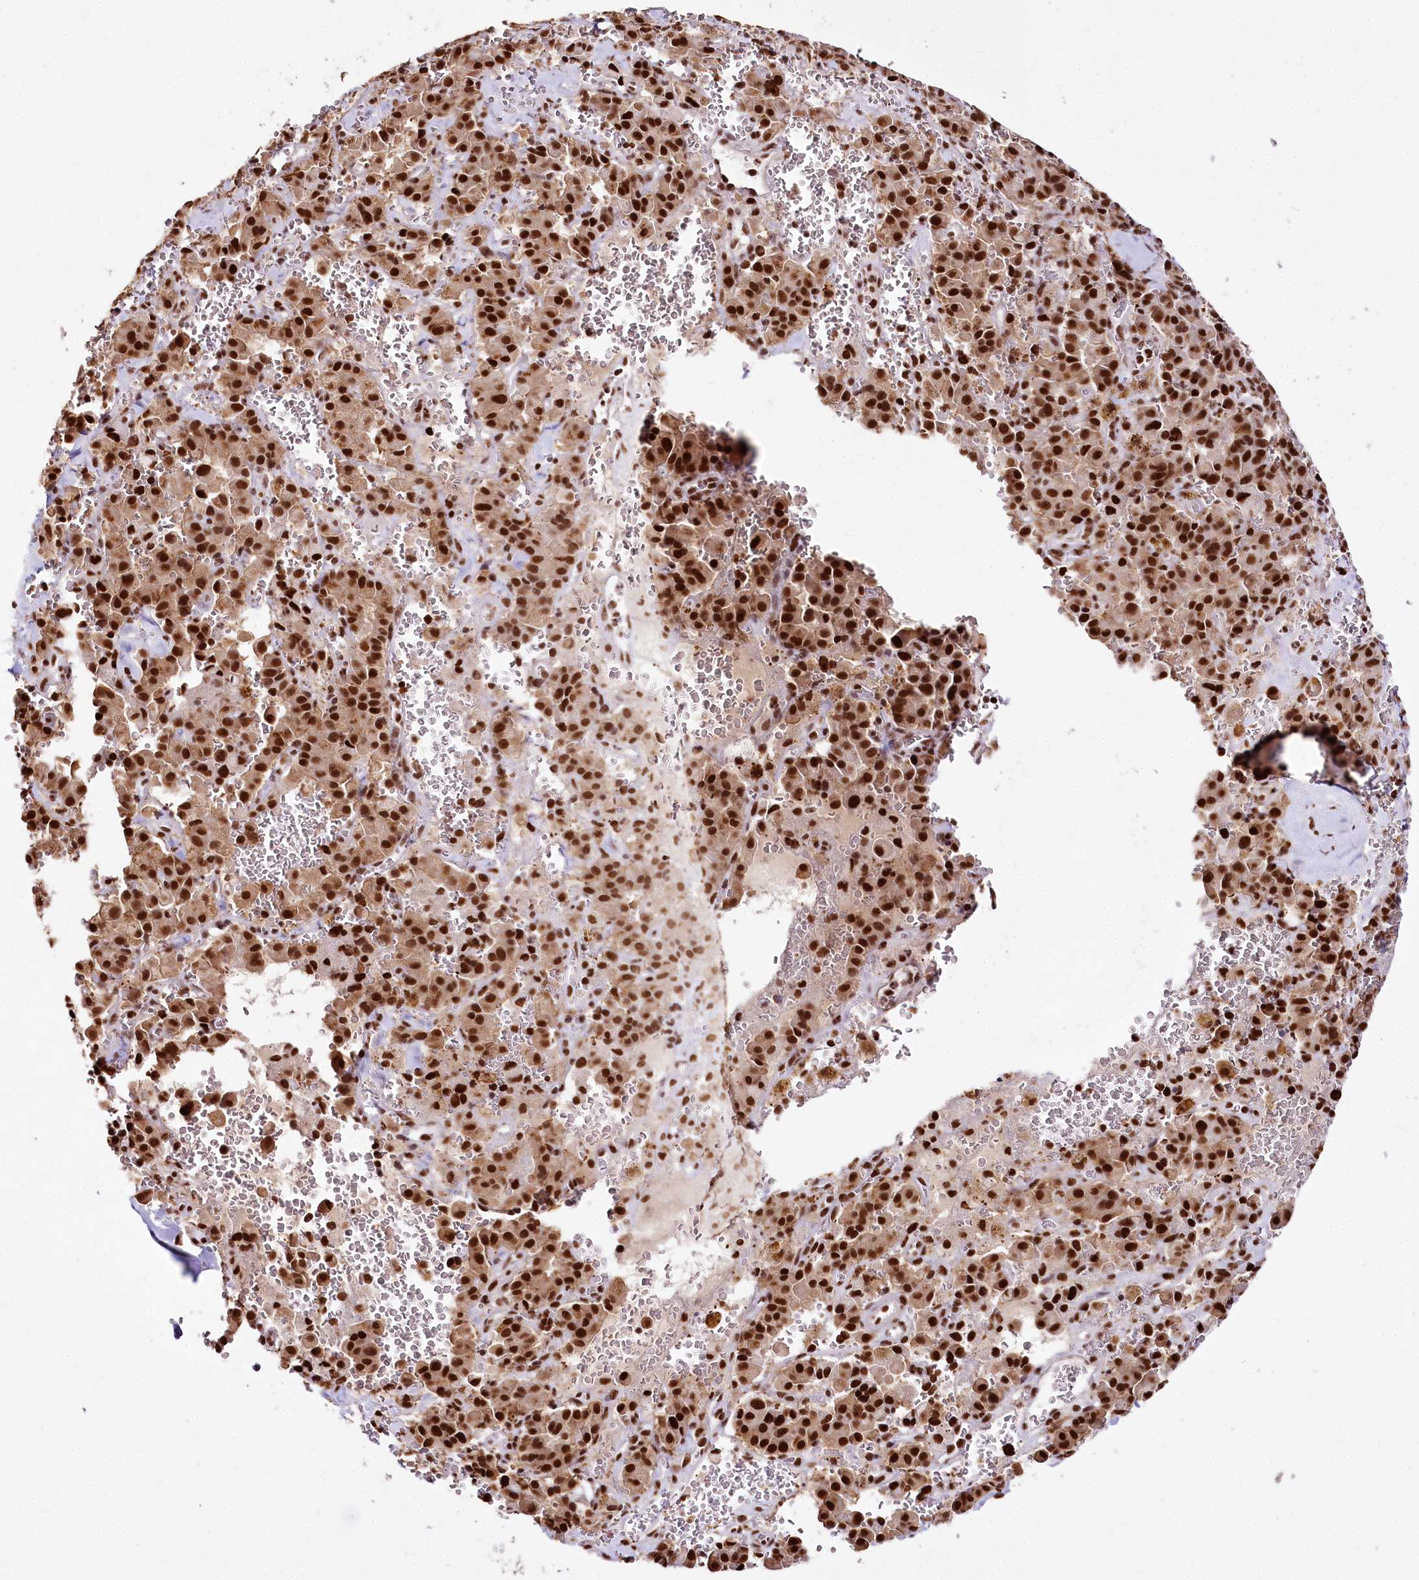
{"staining": {"intensity": "strong", "quantity": ">75%", "location": "cytoplasmic/membranous,nuclear"}, "tissue": "pancreatic cancer", "cell_type": "Tumor cells", "image_type": "cancer", "snomed": [{"axis": "morphology", "description": "Adenocarcinoma, NOS"}, {"axis": "topography", "description": "Pancreas"}], "caption": "Human pancreatic cancer (adenocarcinoma) stained for a protein (brown) reveals strong cytoplasmic/membranous and nuclear positive expression in about >75% of tumor cells.", "gene": "SMARCE1", "patient": {"sex": "male", "age": 65}}